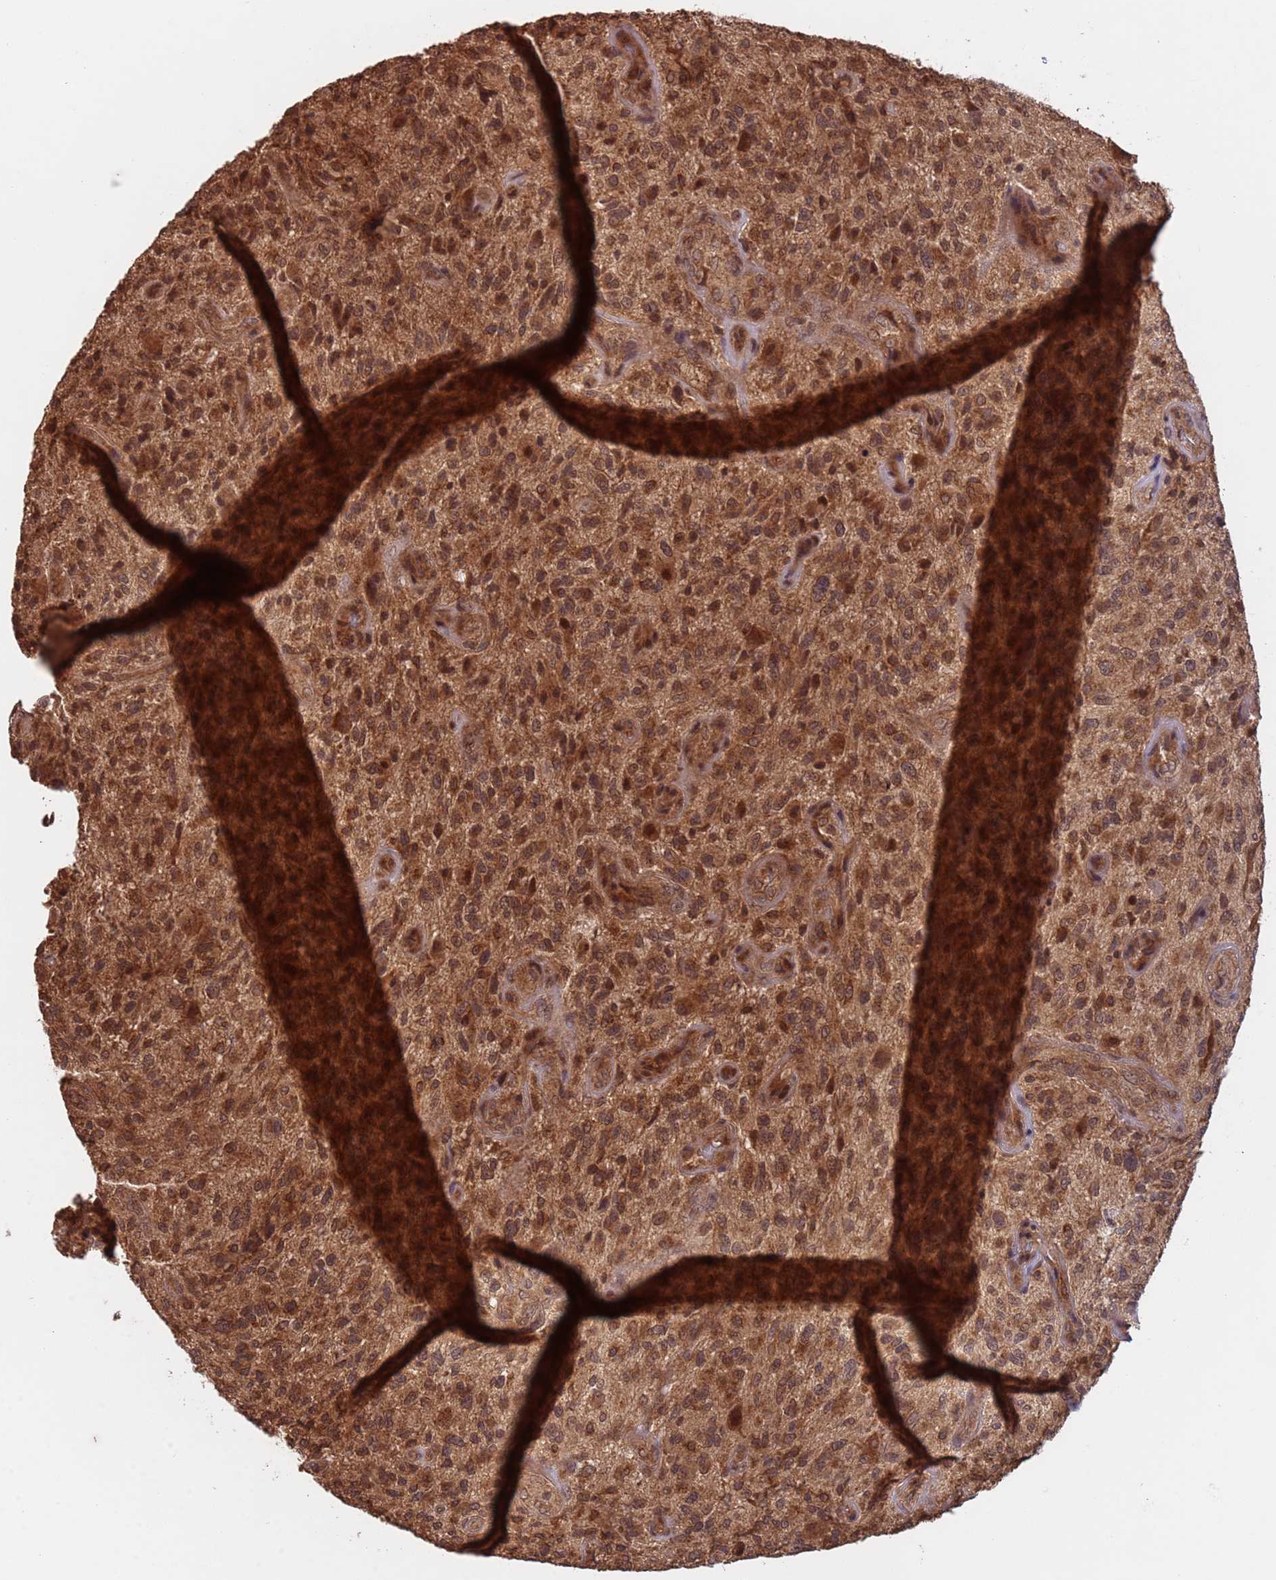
{"staining": {"intensity": "moderate", "quantity": ">75%", "location": "cytoplasmic/membranous,nuclear"}, "tissue": "glioma", "cell_type": "Tumor cells", "image_type": "cancer", "snomed": [{"axis": "morphology", "description": "Glioma, malignant, High grade"}, {"axis": "topography", "description": "Brain"}], "caption": "Glioma stained for a protein (brown) shows moderate cytoplasmic/membranous and nuclear positive staining in approximately >75% of tumor cells.", "gene": "ERI1", "patient": {"sex": "male", "age": 47}}